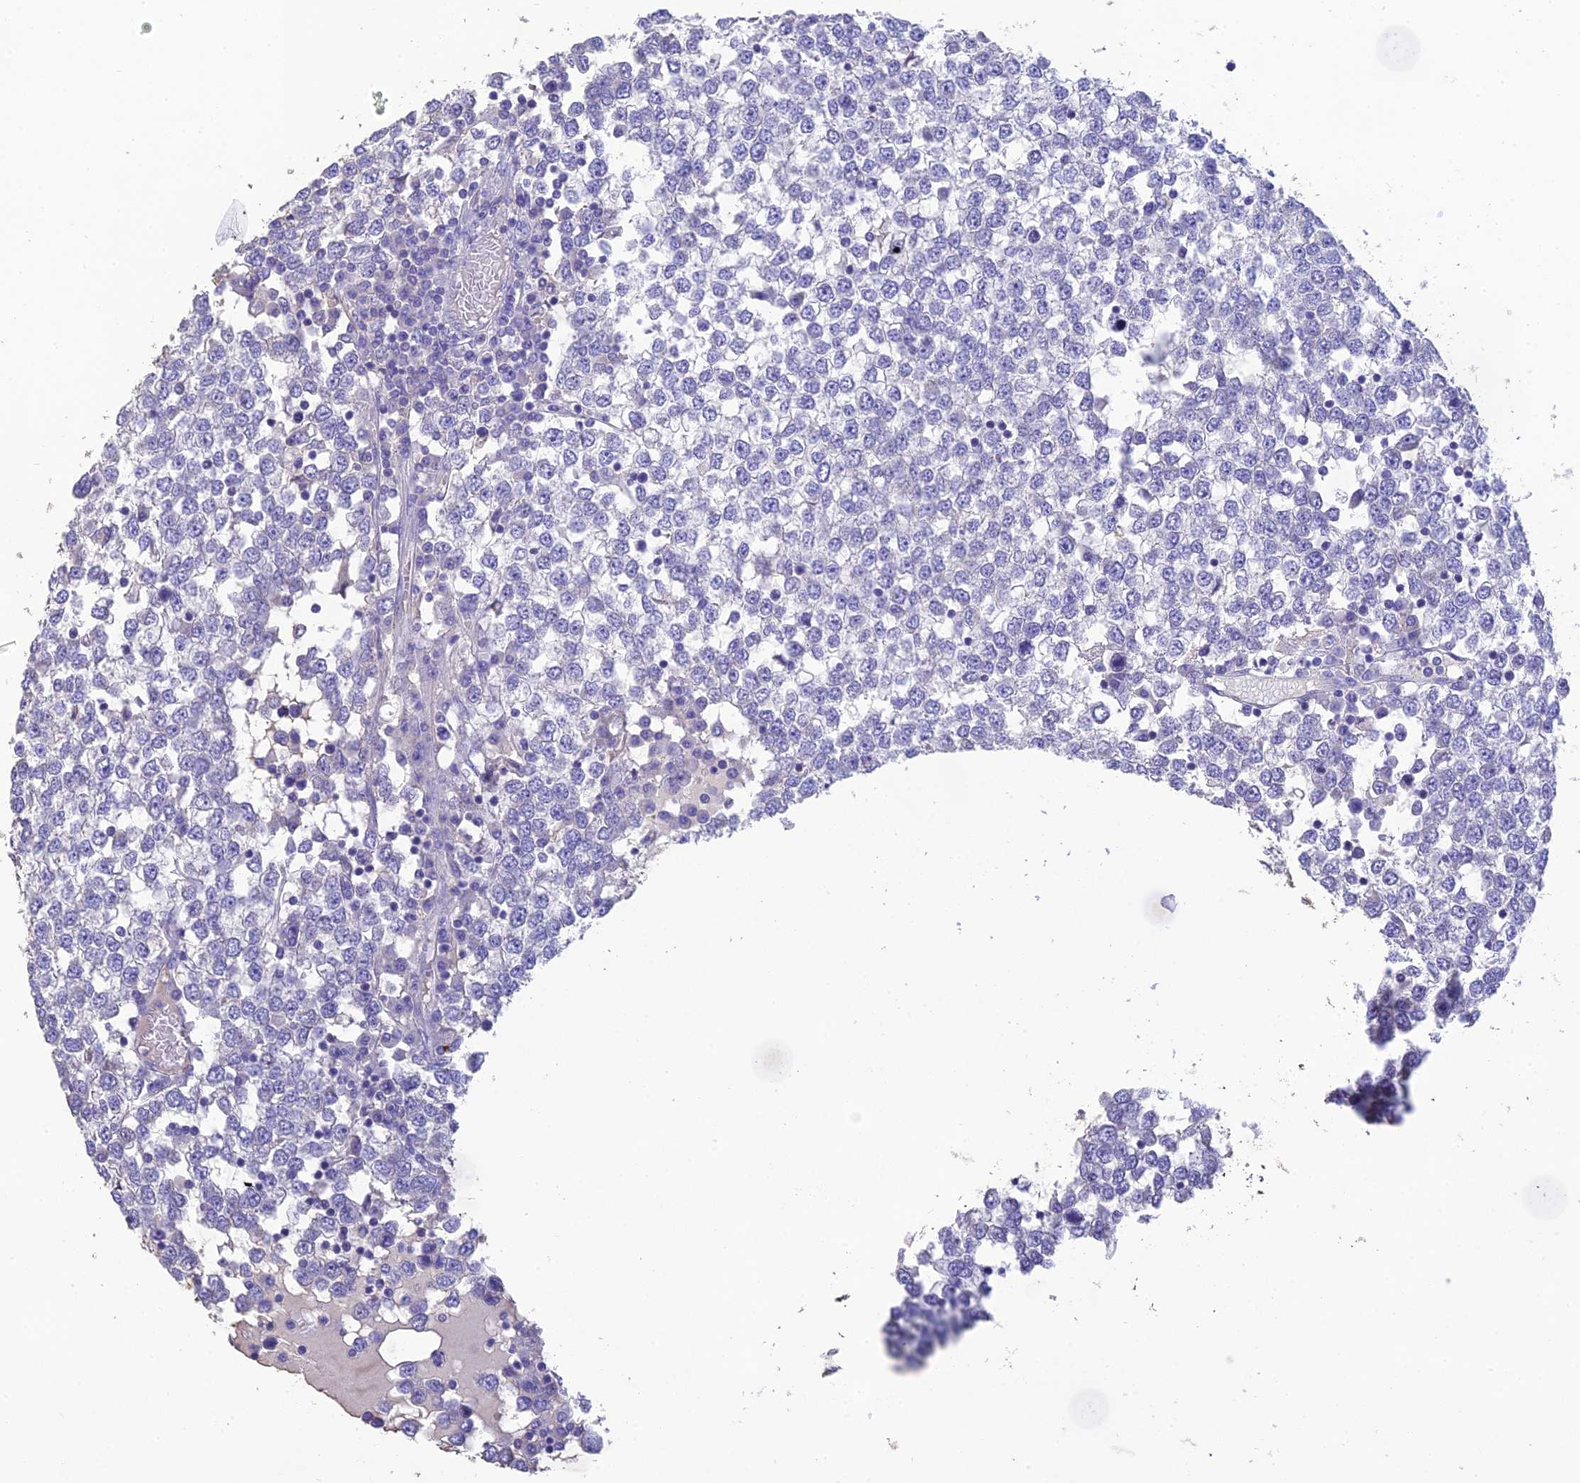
{"staining": {"intensity": "negative", "quantity": "none", "location": "none"}, "tissue": "testis cancer", "cell_type": "Tumor cells", "image_type": "cancer", "snomed": [{"axis": "morphology", "description": "Seminoma, NOS"}, {"axis": "topography", "description": "Testis"}], "caption": "Immunohistochemical staining of human seminoma (testis) shows no significant expression in tumor cells. (Immunohistochemistry (ihc), brightfield microscopy, high magnification).", "gene": "HSD17B2", "patient": {"sex": "male", "age": 65}}